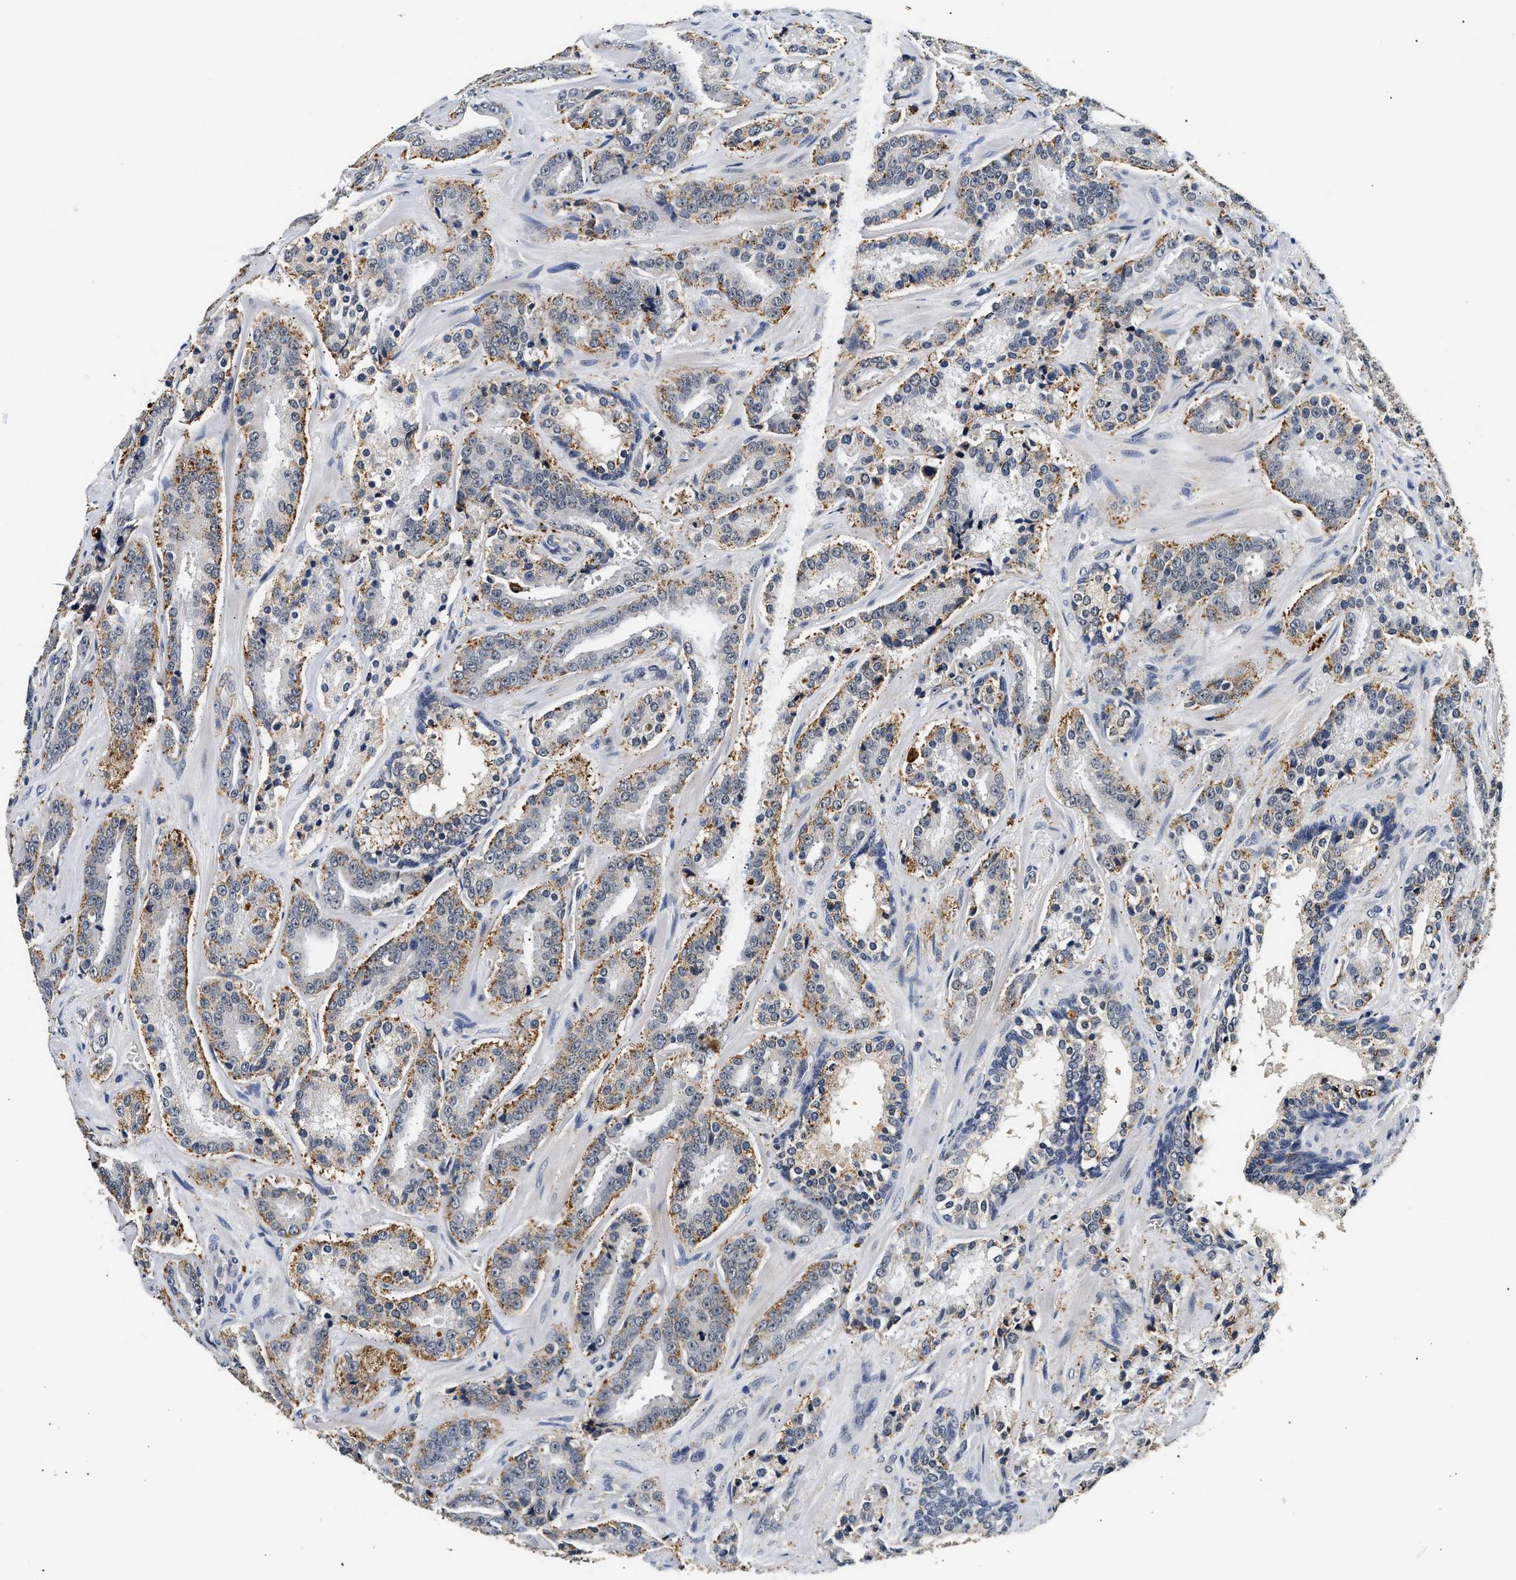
{"staining": {"intensity": "moderate", "quantity": "25%-75%", "location": "cytoplasmic/membranous"}, "tissue": "prostate cancer", "cell_type": "Tumor cells", "image_type": "cancer", "snomed": [{"axis": "morphology", "description": "Adenocarcinoma, High grade"}, {"axis": "topography", "description": "Prostate"}], "caption": "Human adenocarcinoma (high-grade) (prostate) stained for a protein (brown) exhibits moderate cytoplasmic/membranous positive expression in about 25%-75% of tumor cells.", "gene": "SMU1", "patient": {"sex": "male", "age": 60}}